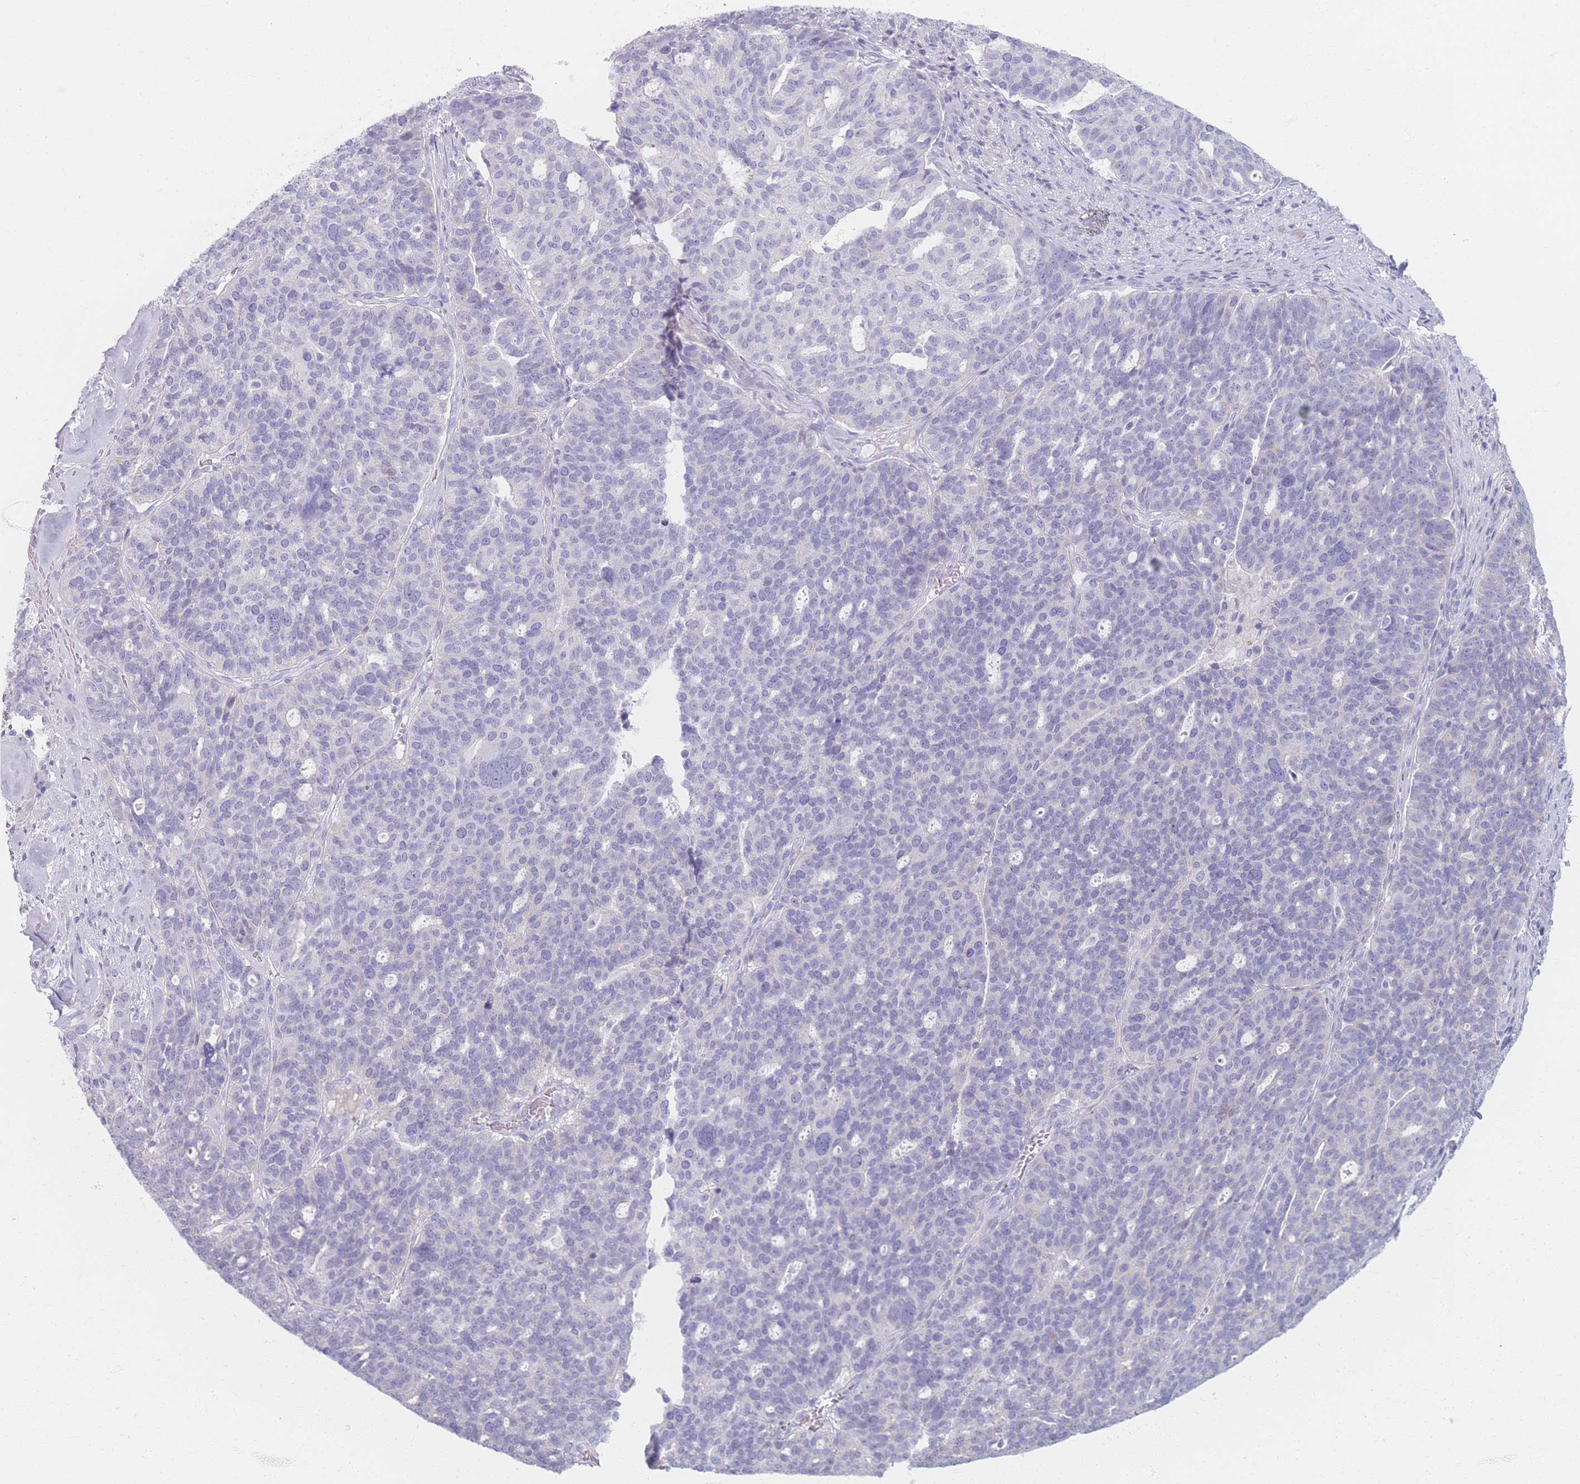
{"staining": {"intensity": "negative", "quantity": "none", "location": "none"}, "tissue": "ovarian cancer", "cell_type": "Tumor cells", "image_type": "cancer", "snomed": [{"axis": "morphology", "description": "Cystadenocarcinoma, serous, NOS"}, {"axis": "topography", "description": "Ovary"}], "caption": "DAB immunohistochemical staining of ovarian cancer shows no significant staining in tumor cells.", "gene": "PIGM", "patient": {"sex": "female", "age": 59}}